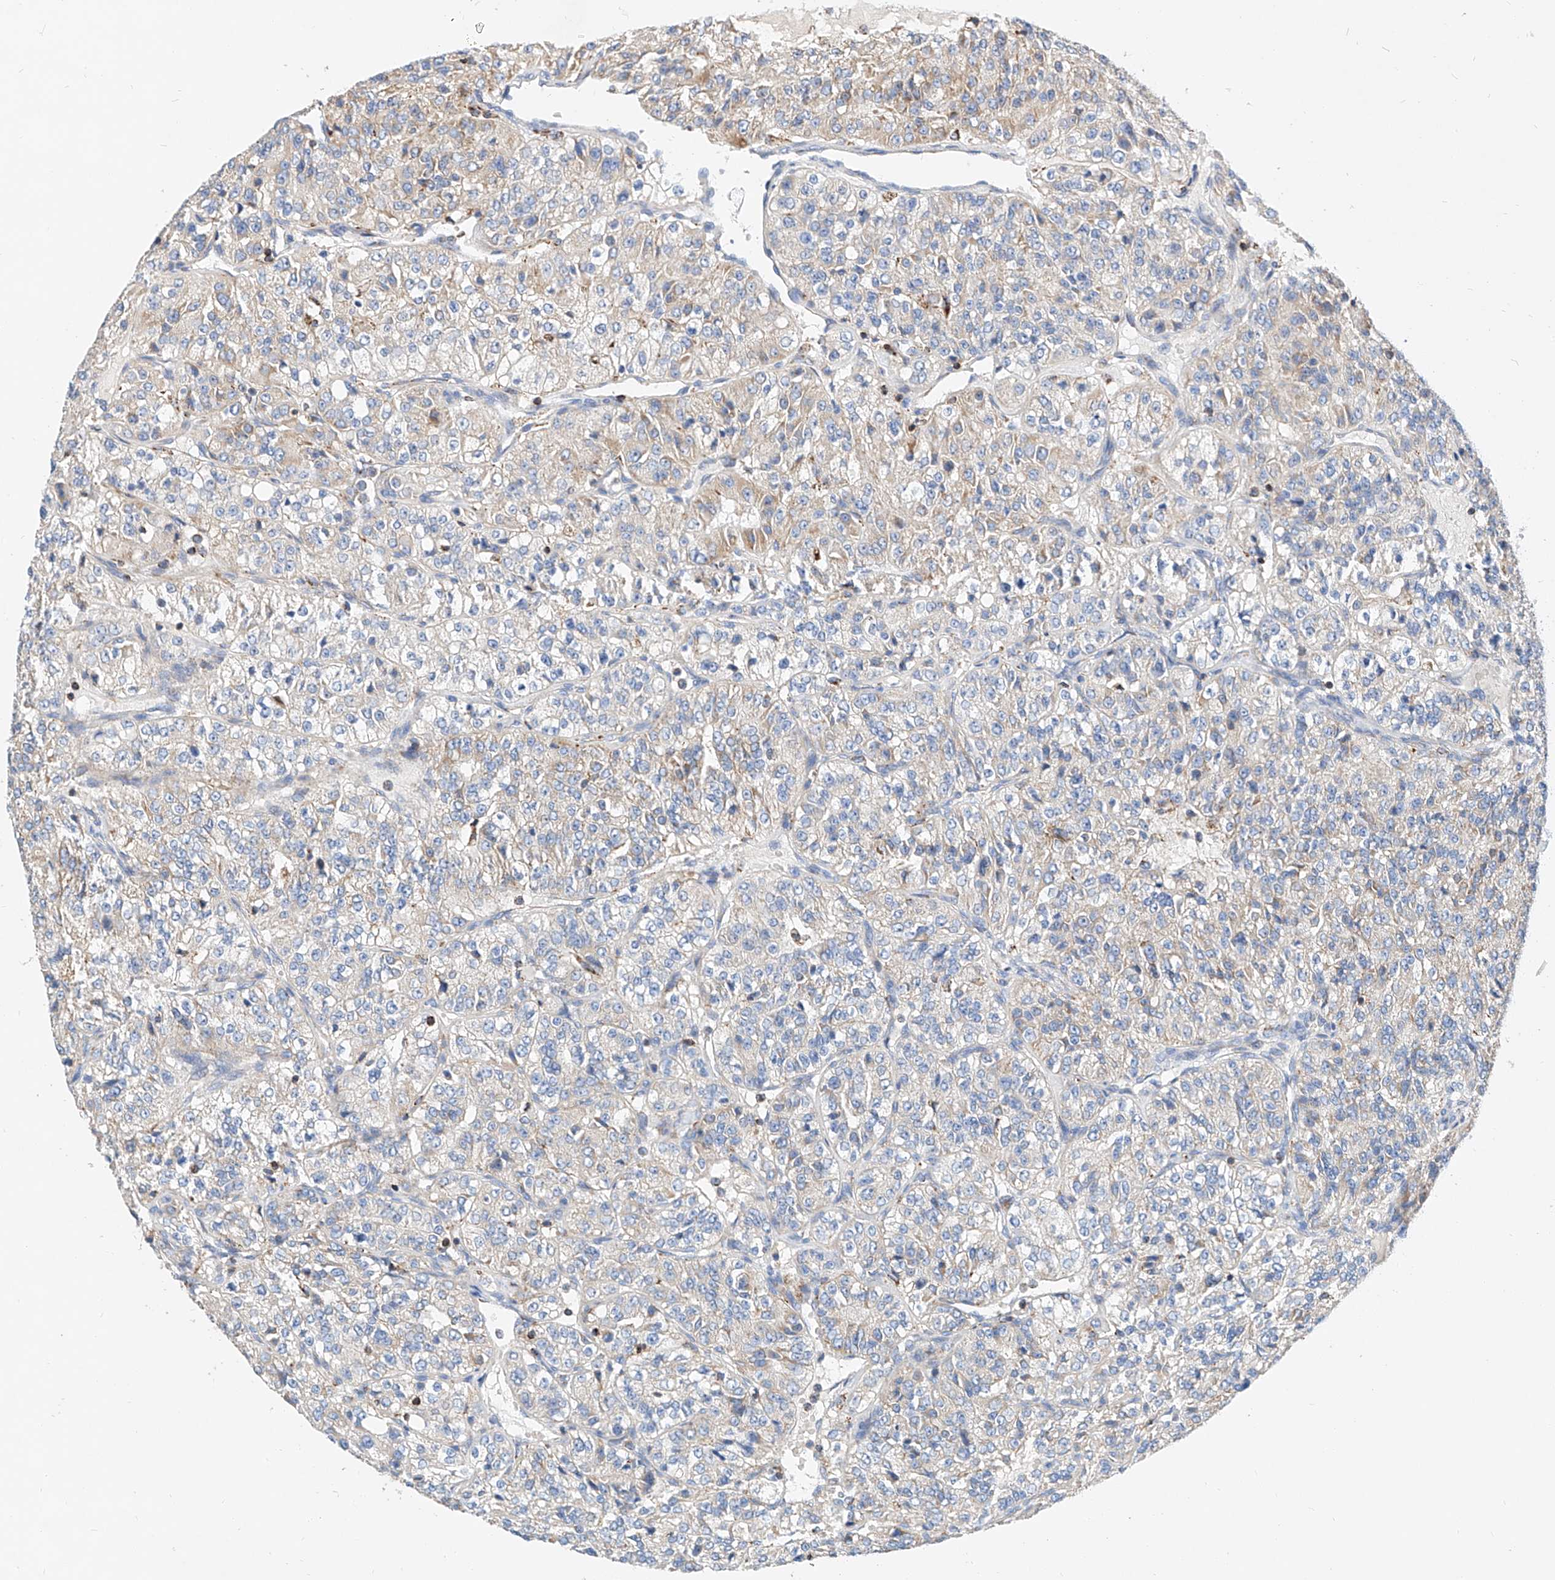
{"staining": {"intensity": "moderate", "quantity": "25%-75%", "location": "cytoplasmic/membranous"}, "tissue": "renal cancer", "cell_type": "Tumor cells", "image_type": "cancer", "snomed": [{"axis": "morphology", "description": "Adenocarcinoma, NOS"}, {"axis": "topography", "description": "Kidney"}], "caption": "IHC photomicrograph of neoplastic tissue: renal cancer (adenocarcinoma) stained using IHC displays medium levels of moderate protein expression localized specifically in the cytoplasmic/membranous of tumor cells, appearing as a cytoplasmic/membranous brown color.", "gene": "CPNE5", "patient": {"sex": "female", "age": 63}}